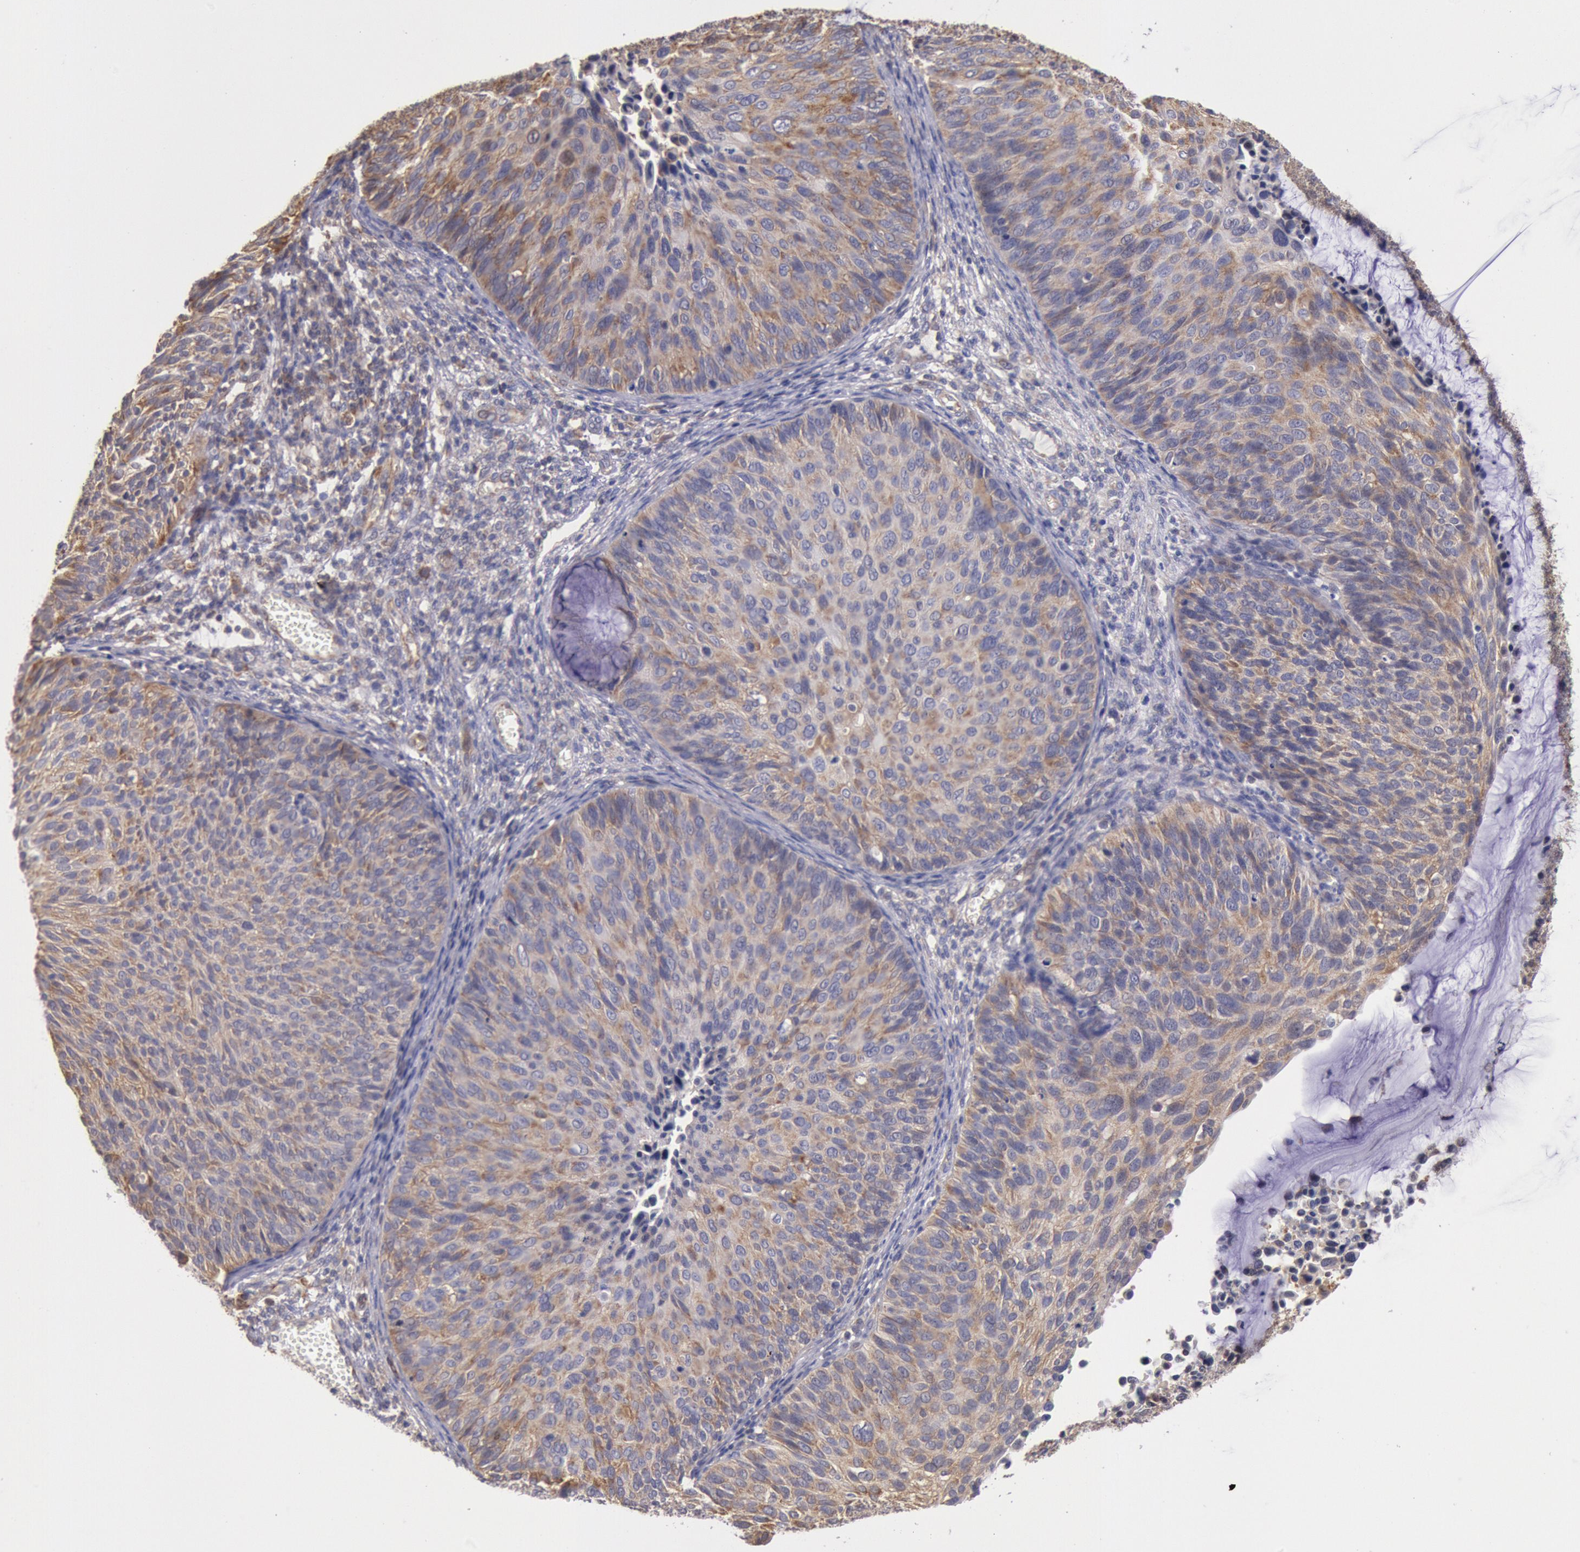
{"staining": {"intensity": "moderate", "quantity": ">75%", "location": "cytoplasmic/membranous"}, "tissue": "cervical cancer", "cell_type": "Tumor cells", "image_type": "cancer", "snomed": [{"axis": "morphology", "description": "Squamous cell carcinoma, NOS"}, {"axis": "topography", "description": "Cervix"}], "caption": "Protein staining of cervical cancer tissue exhibits moderate cytoplasmic/membranous staining in about >75% of tumor cells.", "gene": "DRG1", "patient": {"sex": "female", "age": 36}}